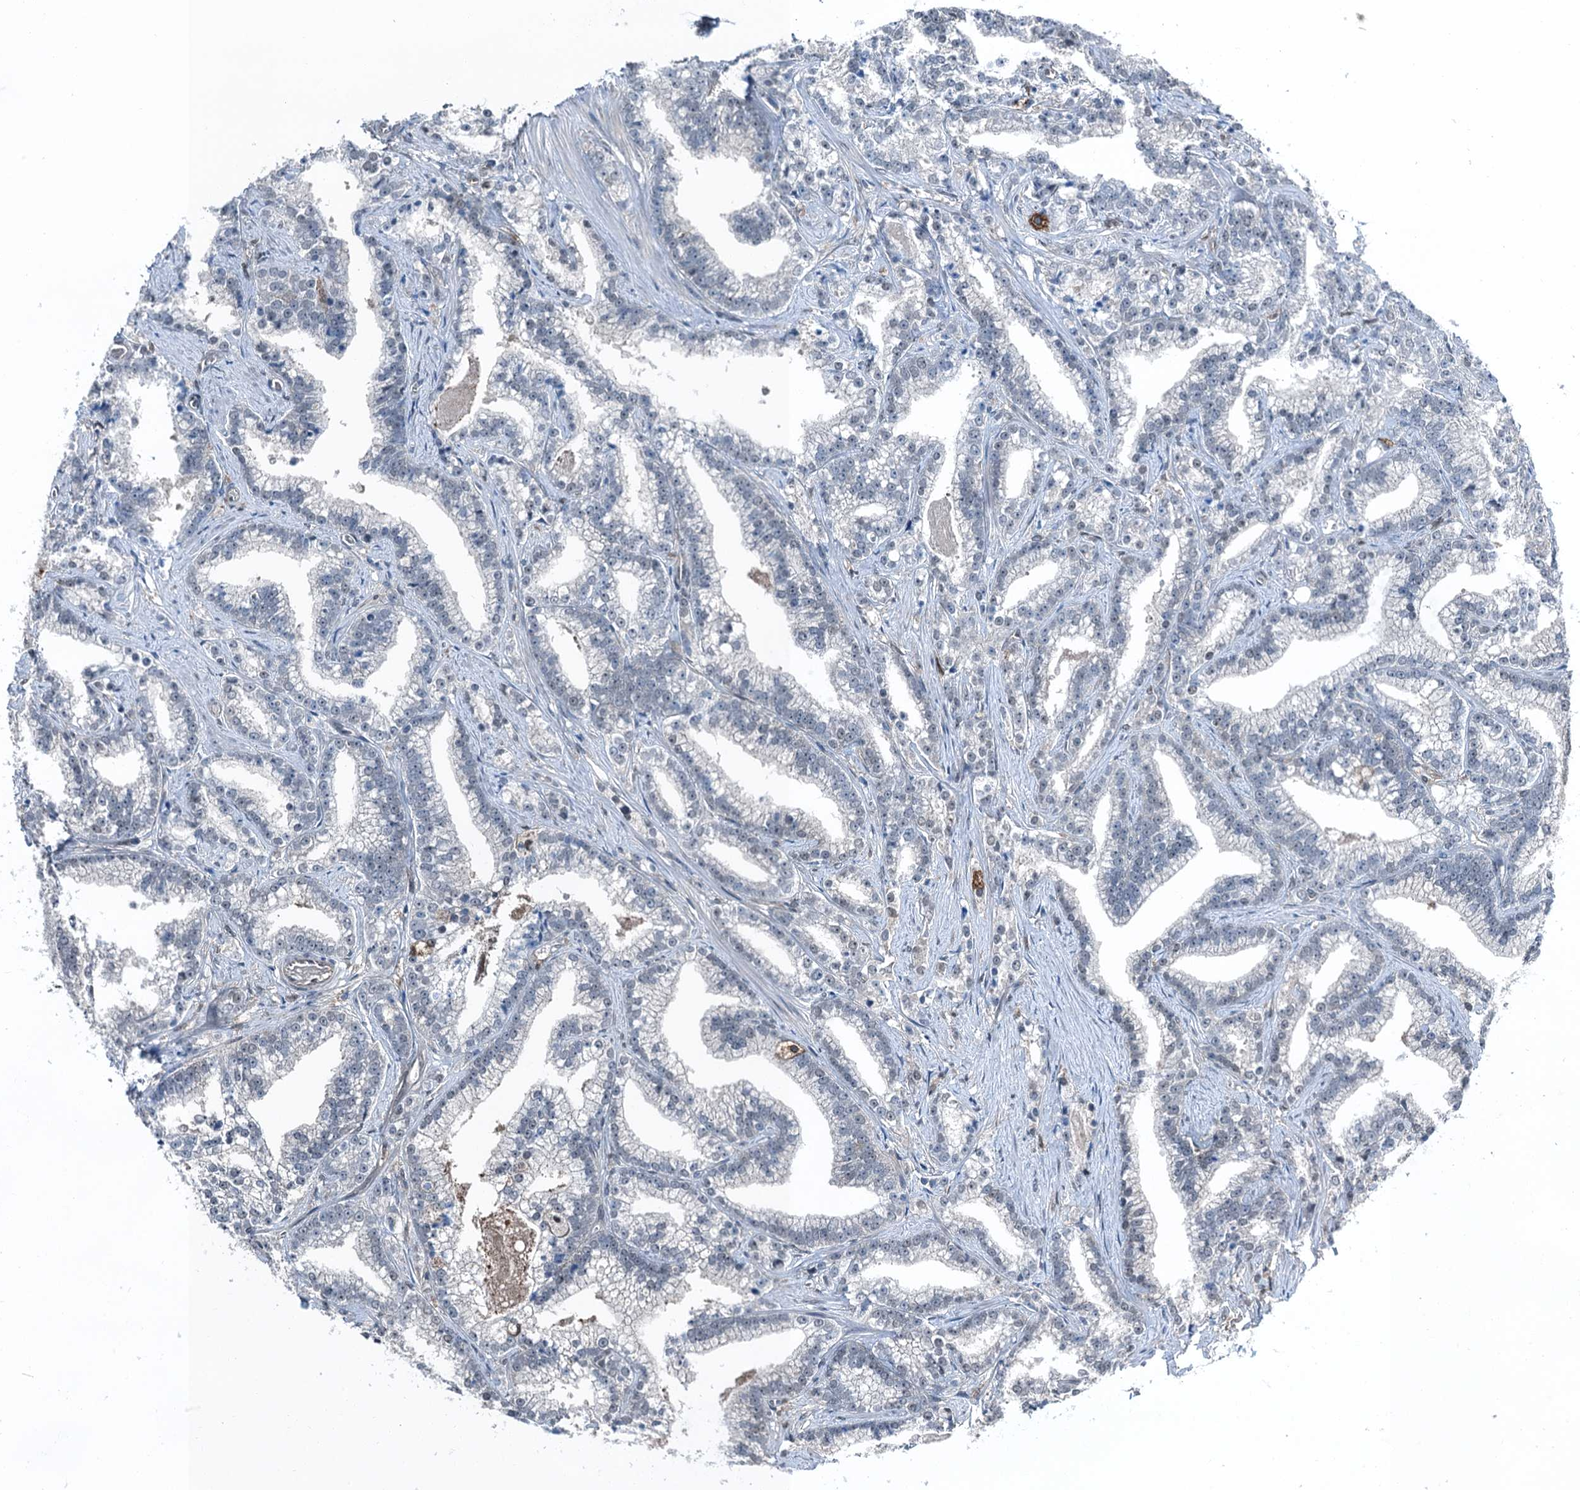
{"staining": {"intensity": "negative", "quantity": "none", "location": "none"}, "tissue": "prostate cancer", "cell_type": "Tumor cells", "image_type": "cancer", "snomed": [{"axis": "morphology", "description": "Adenocarcinoma, High grade"}, {"axis": "topography", "description": "Prostate and seminal vesicle, NOS"}], "caption": "DAB immunohistochemical staining of human adenocarcinoma (high-grade) (prostate) displays no significant positivity in tumor cells.", "gene": "RNH1", "patient": {"sex": "male", "age": 67}}